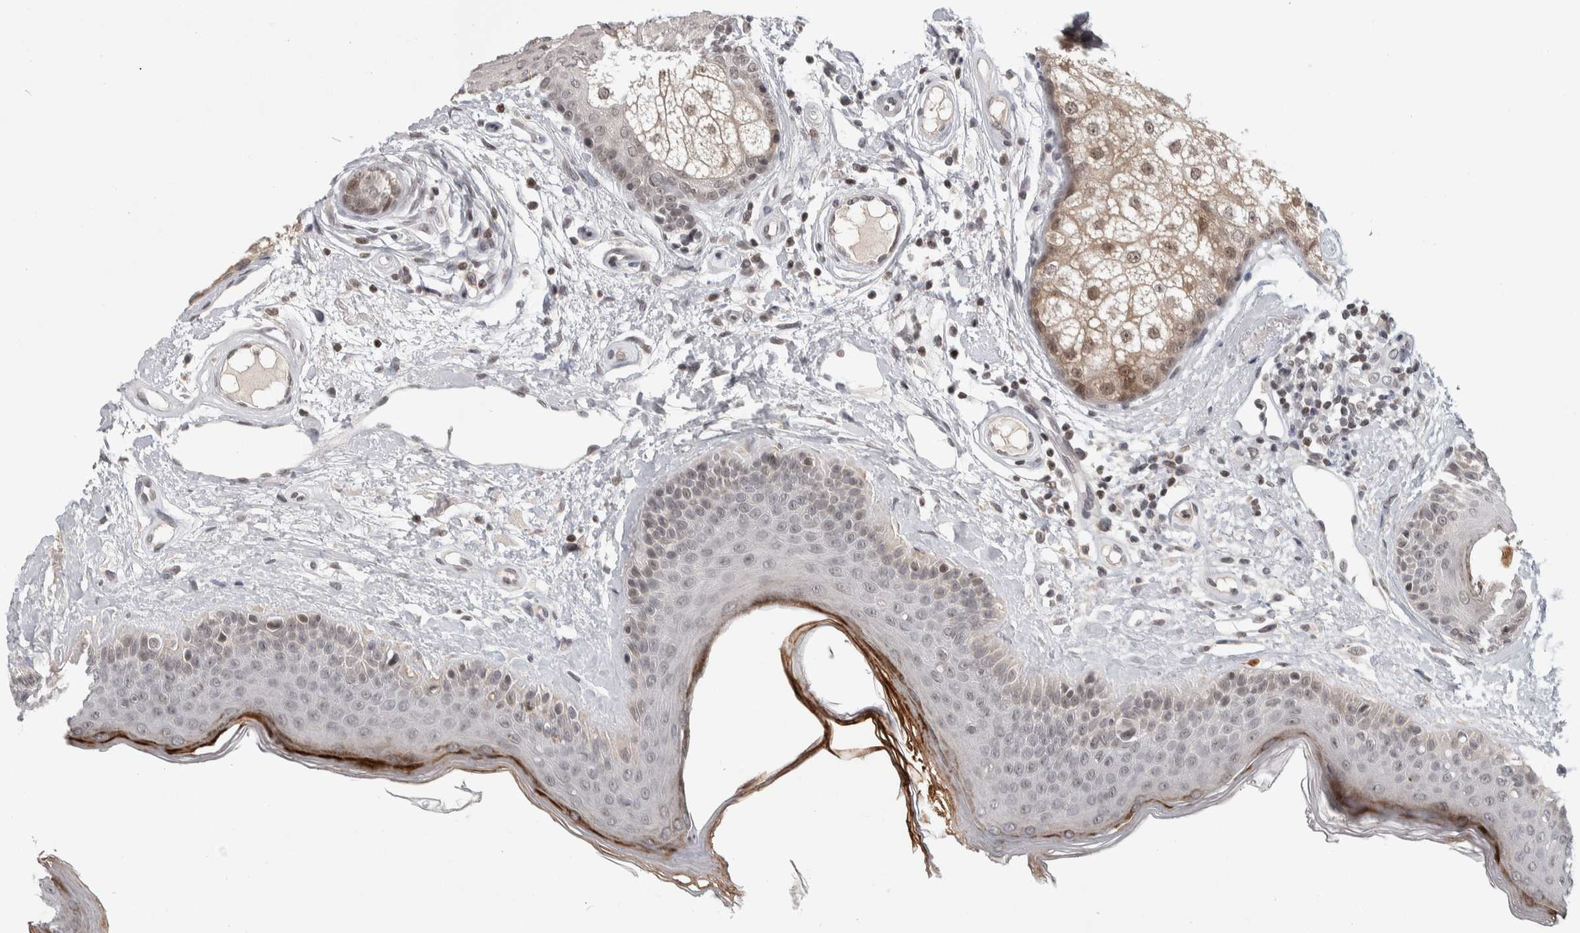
{"staining": {"intensity": "moderate", "quantity": "<25%", "location": "nuclear"}, "tissue": "oral mucosa", "cell_type": "Squamous epithelial cells", "image_type": "normal", "snomed": [{"axis": "morphology", "description": "Normal tissue, NOS"}, {"axis": "topography", "description": "Skin"}, {"axis": "topography", "description": "Oral tissue"}], "caption": "A histopathology image of oral mucosa stained for a protein shows moderate nuclear brown staining in squamous epithelial cells.", "gene": "ZSCAN21", "patient": {"sex": "male", "age": 84}}